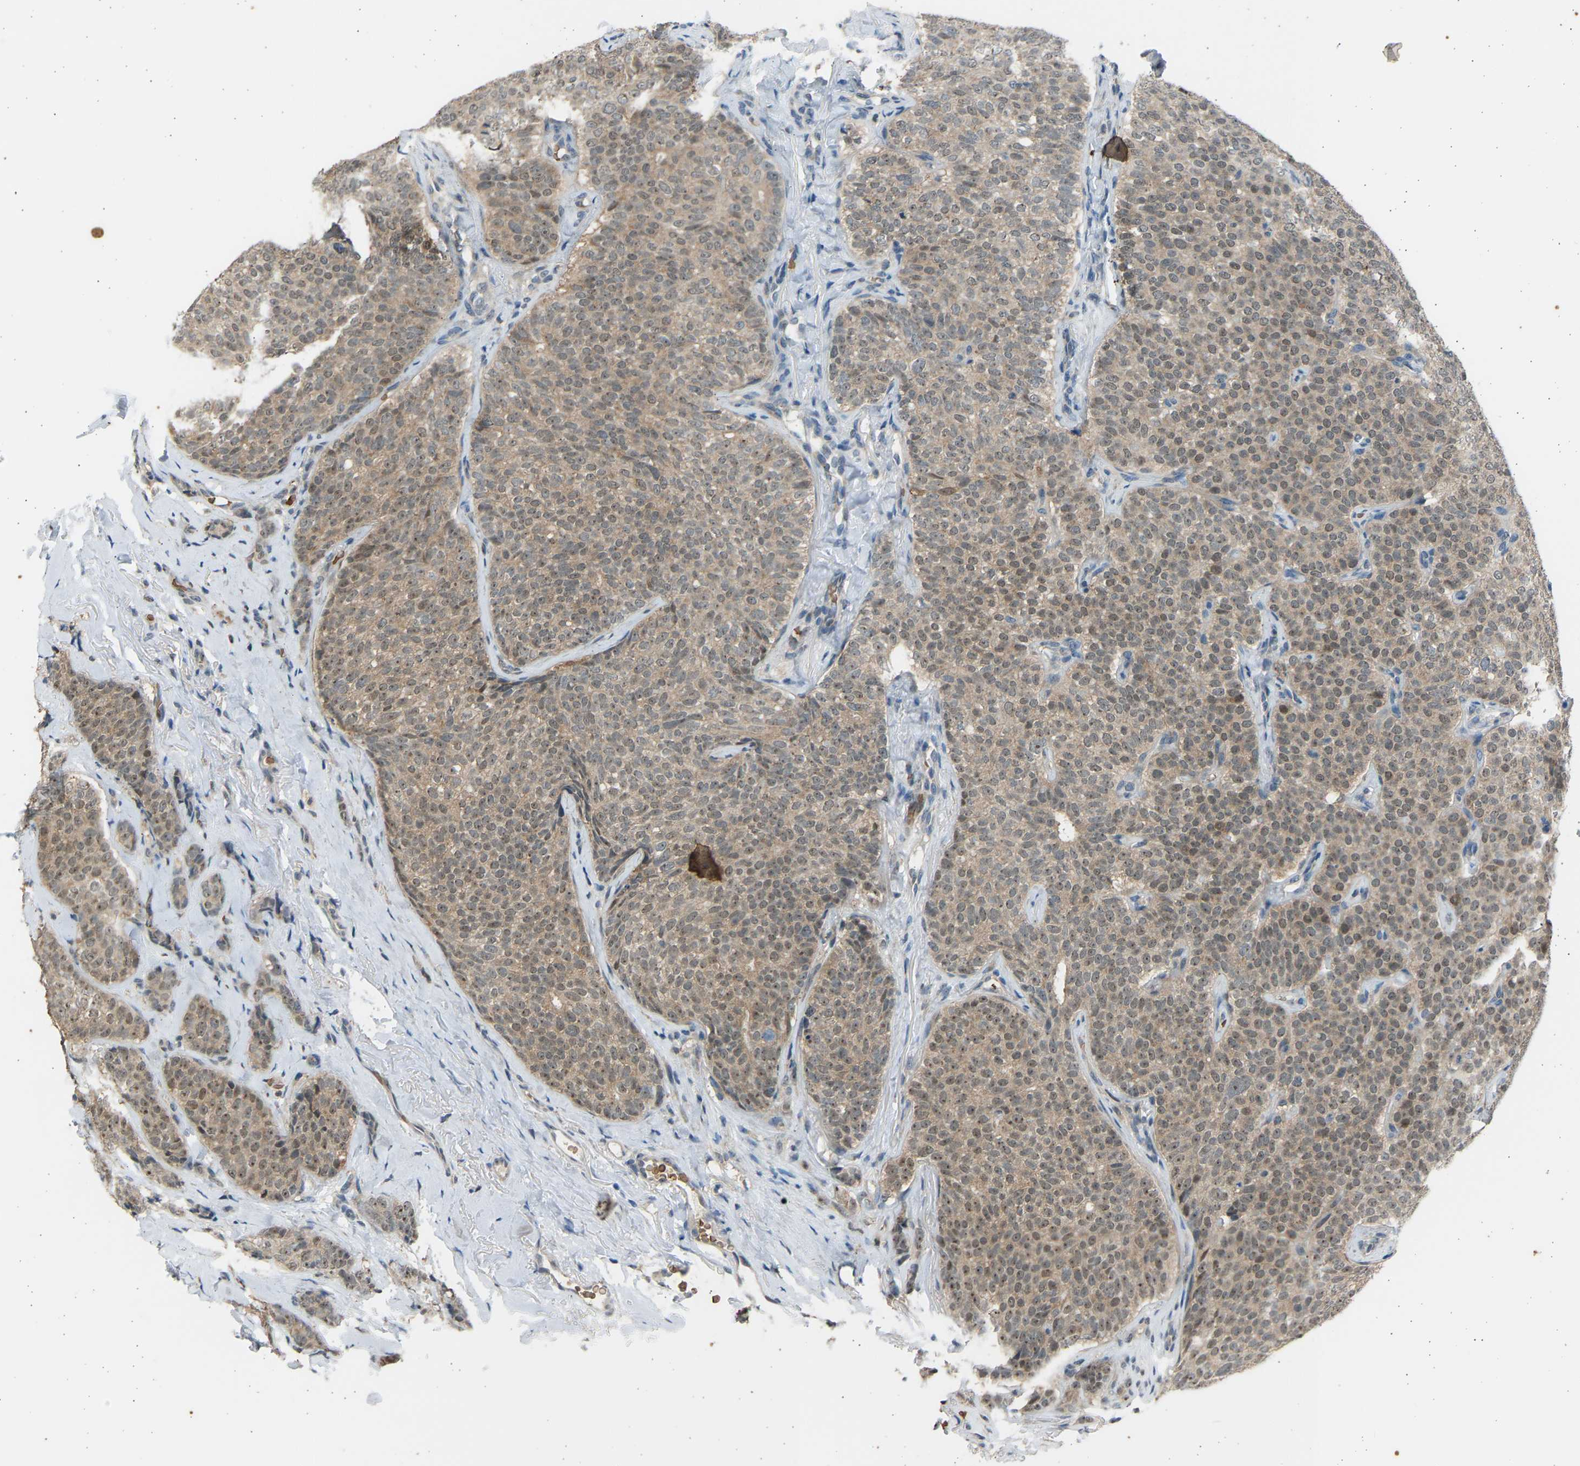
{"staining": {"intensity": "weak", "quantity": ">75%", "location": "cytoplasmic/membranous,nuclear"}, "tissue": "breast cancer", "cell_type": "Tumor cells", "image_type": "cancer", "snomed": [{"axis": "morphology", "description": "Lobular carcinoma"}, {"axis": "topography", "description": "Skin"}, {"axis": "topography", "description": "Breast"}], "caption": "Human breast lobular carcinoma stained for a protein (brown) reveals weak cytoplasmic/membranous and nuclear positive positivity in about >75% of tumor cells.", "gene": "BIRC2", "patient": {"sex": "female", "age": 46}}